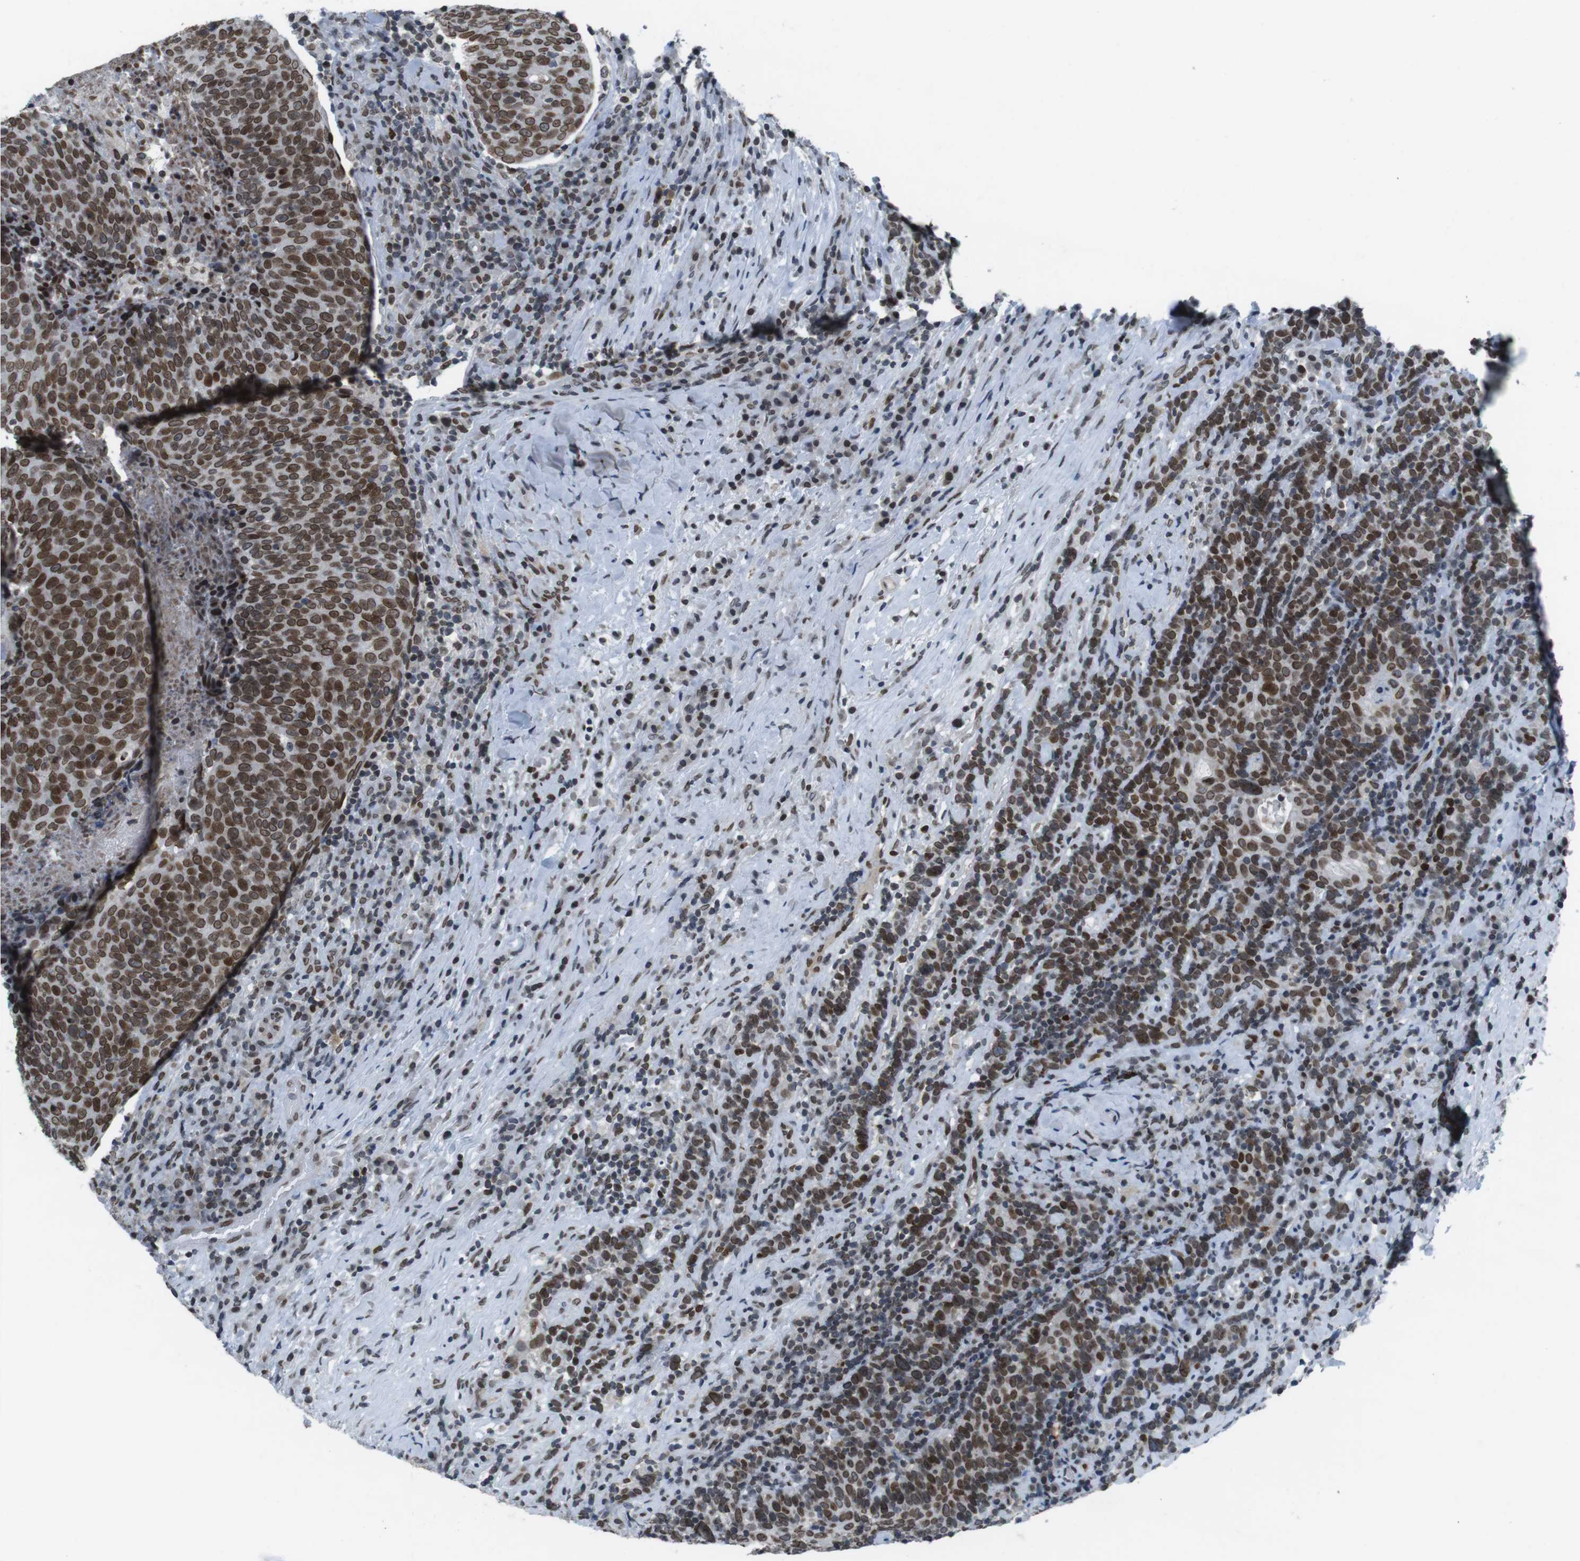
{"staining": {"intensity": "strong", "quantity": ">75%", "location": "cytoplasmic/membranous,nuclear"}, "tissue": "head and neck cancer", "cell_type": "Tumor cells", "image_type": "cancer", "snomed": [{"axis": "morphology", "description": "Squamous cell carcinoma, NOS"}, {"axis": "morphology", "description": "Squamous cell carcinoma, metastatic, NOS"}, {"axis": "topography", "description": "Lymph node"}, {"axis": "topography", "description": "Head-Neck"}], "caption": "Protein staining reveals strong cytoplasmic/membranous and nuclear positivity in approximately >75% of tumor cells in head and neck cancer (metastatic squamous cell carcinoma). (Stains: DAB (3,3'-diaminobenzidine) in brown, nuclei in blue, Microscopy: brightfield microscopy at high magnification).", "gene": "MAD1L1", "patient": {"sex": "male", "age": 62}}